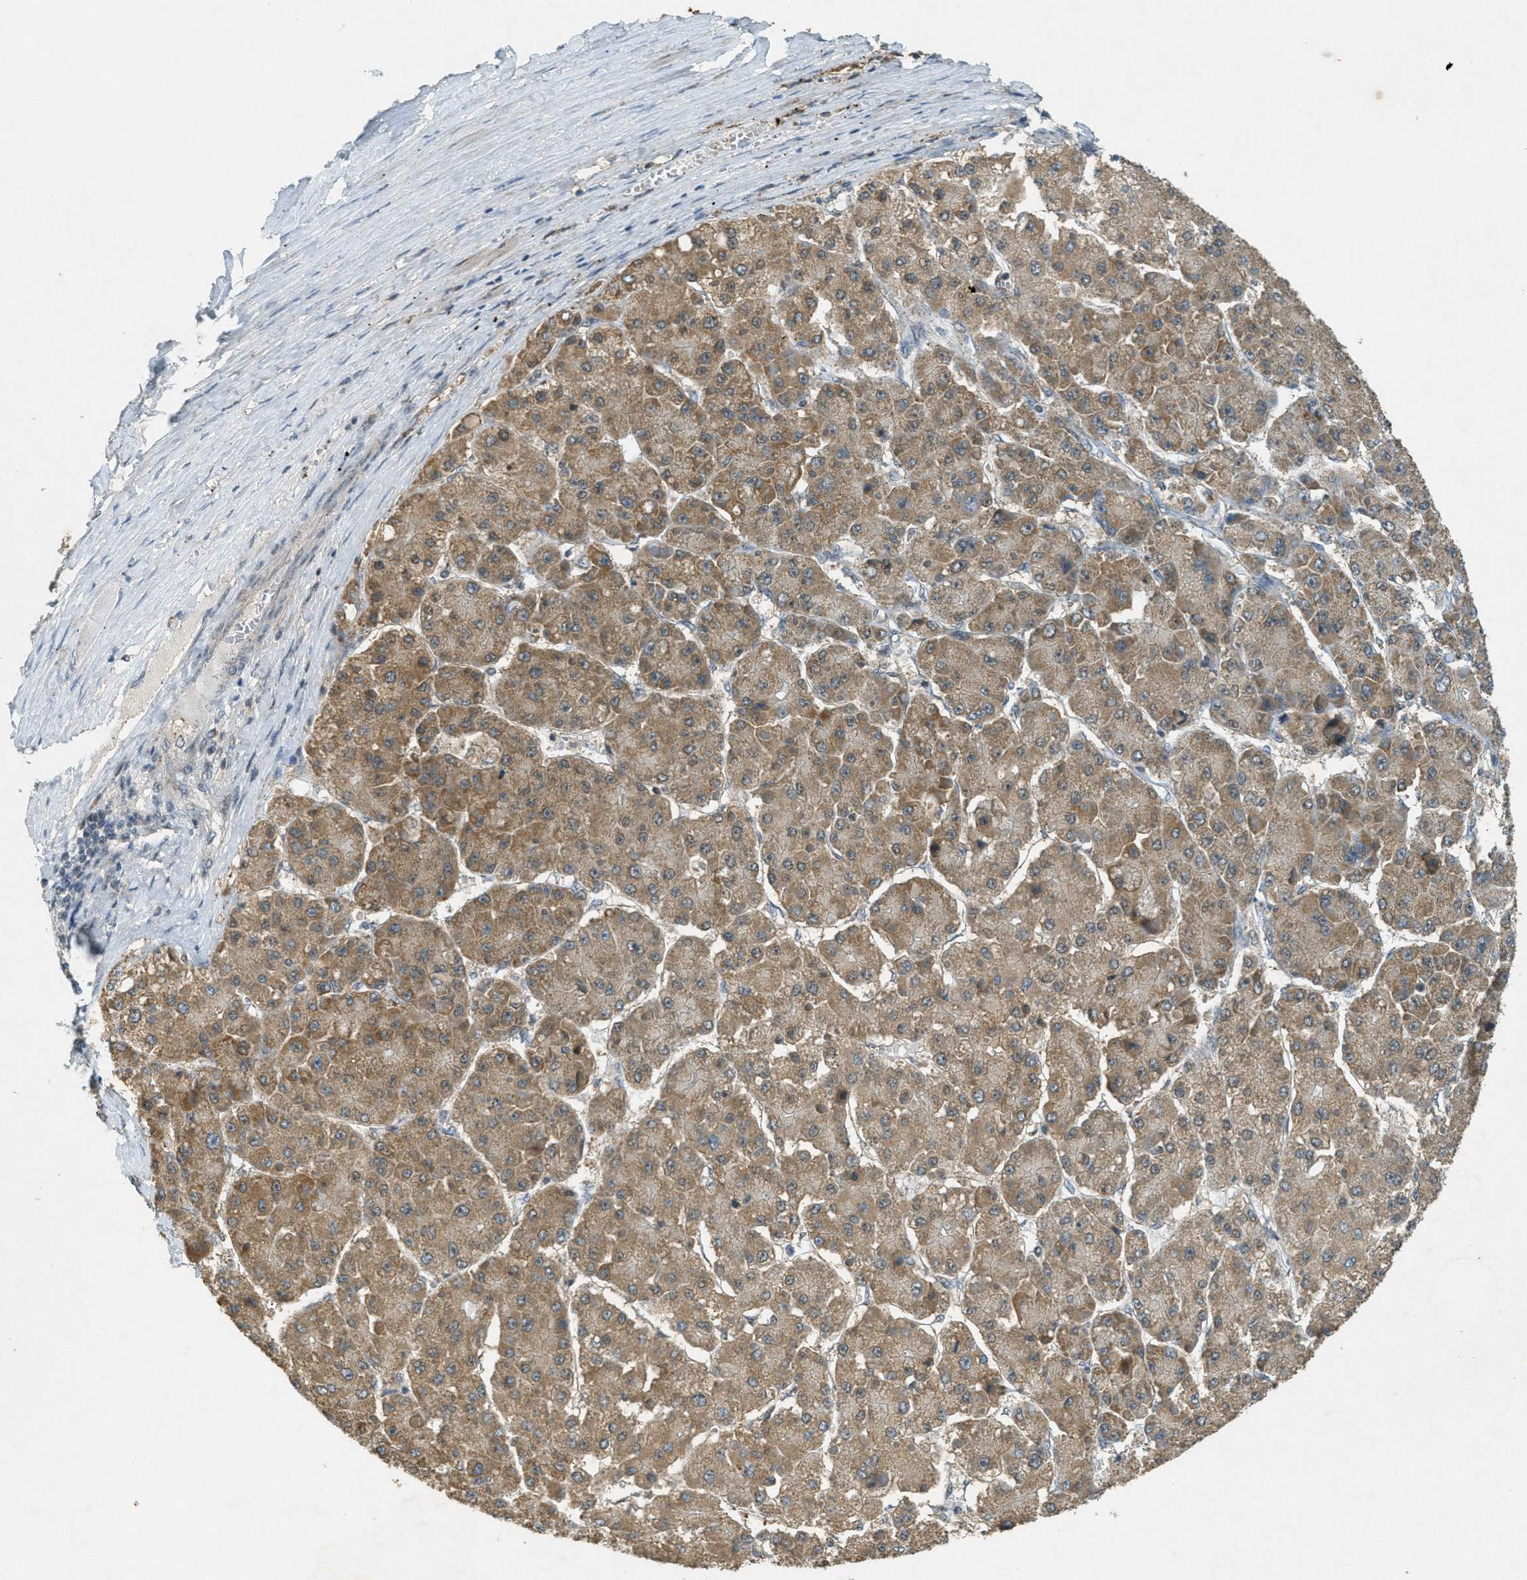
{"staining": {"intensity": "moderate", "quantity": ">75%", "location": "cytoplasmic/membranous"}, "tissue": "liver cancer", "cell_type": "Tumor cells", "image_type": "cancer", "snomed": [{"axis": "morphology", "description": "Carcinoma, Hepatocellular, NOS"}, {"axis": "topography", "description": "Liver"}], "caption": "DAB (3,3'-diaminobenzidine) immunohistochemical staining of human liver cancer shows moderate cytoplasmic/membranous protein expression in approximately >75% of tumor cells.", "gene": "TCF20", "patient": {"sex": "female", "age": 73}}